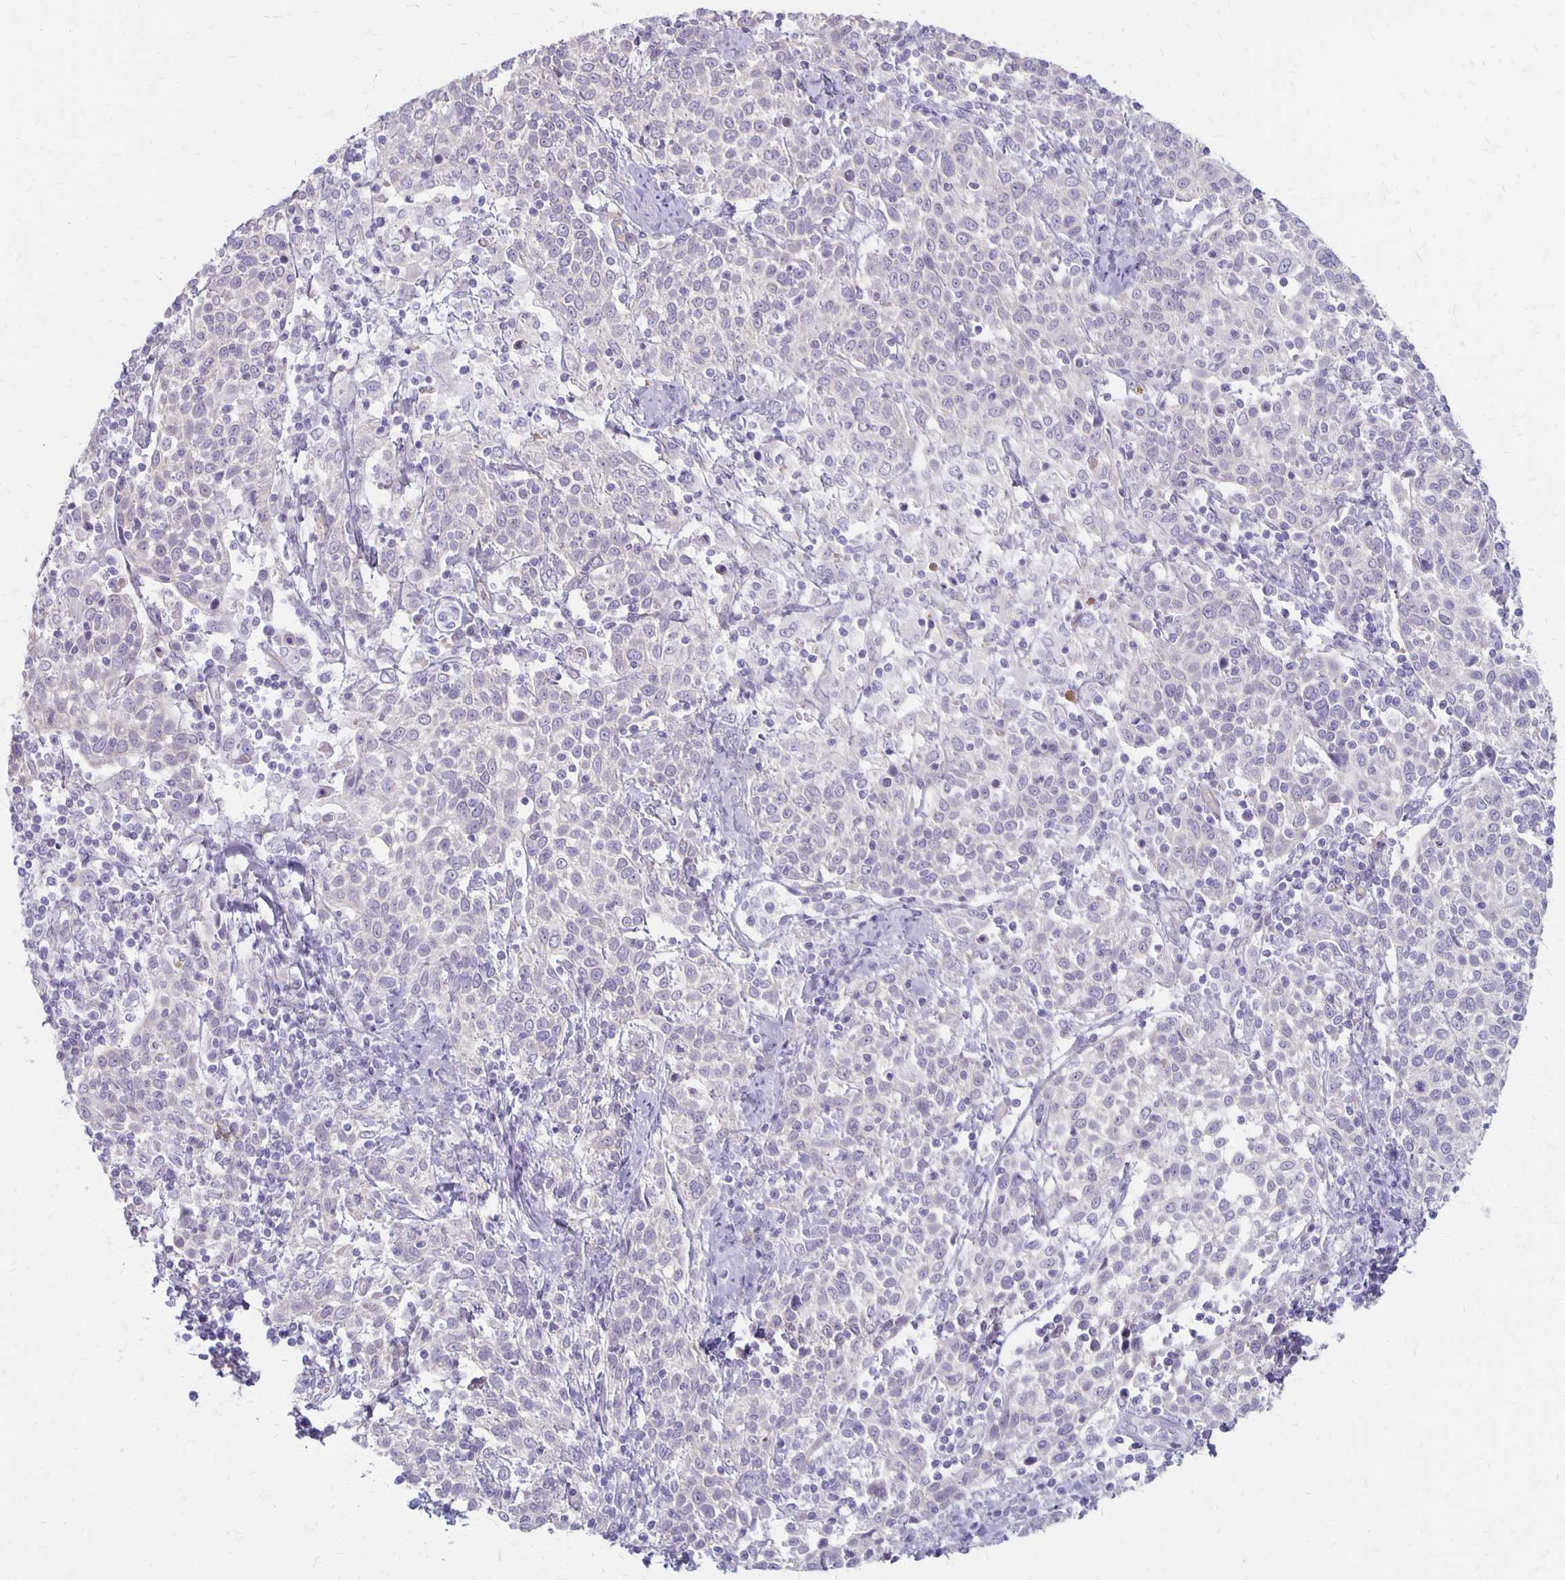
{"staining": {"intensity": "negative", "quantity": "none", "location": "none"}, "tissue": "cervical cancer", "cell_type": "Tumor cells", "image_type": "cancer", "snomed": [{"axis": "morphology", "description": "Squamous cell carcinoma, NOS"}, {"axis": "topography", "description": "Cervix"}], "caption": "An image of human cervical cancer is negative for staining in tumor cells.", "gene": "HOMER1", "patient": {"sex": "female", "age": 61}}